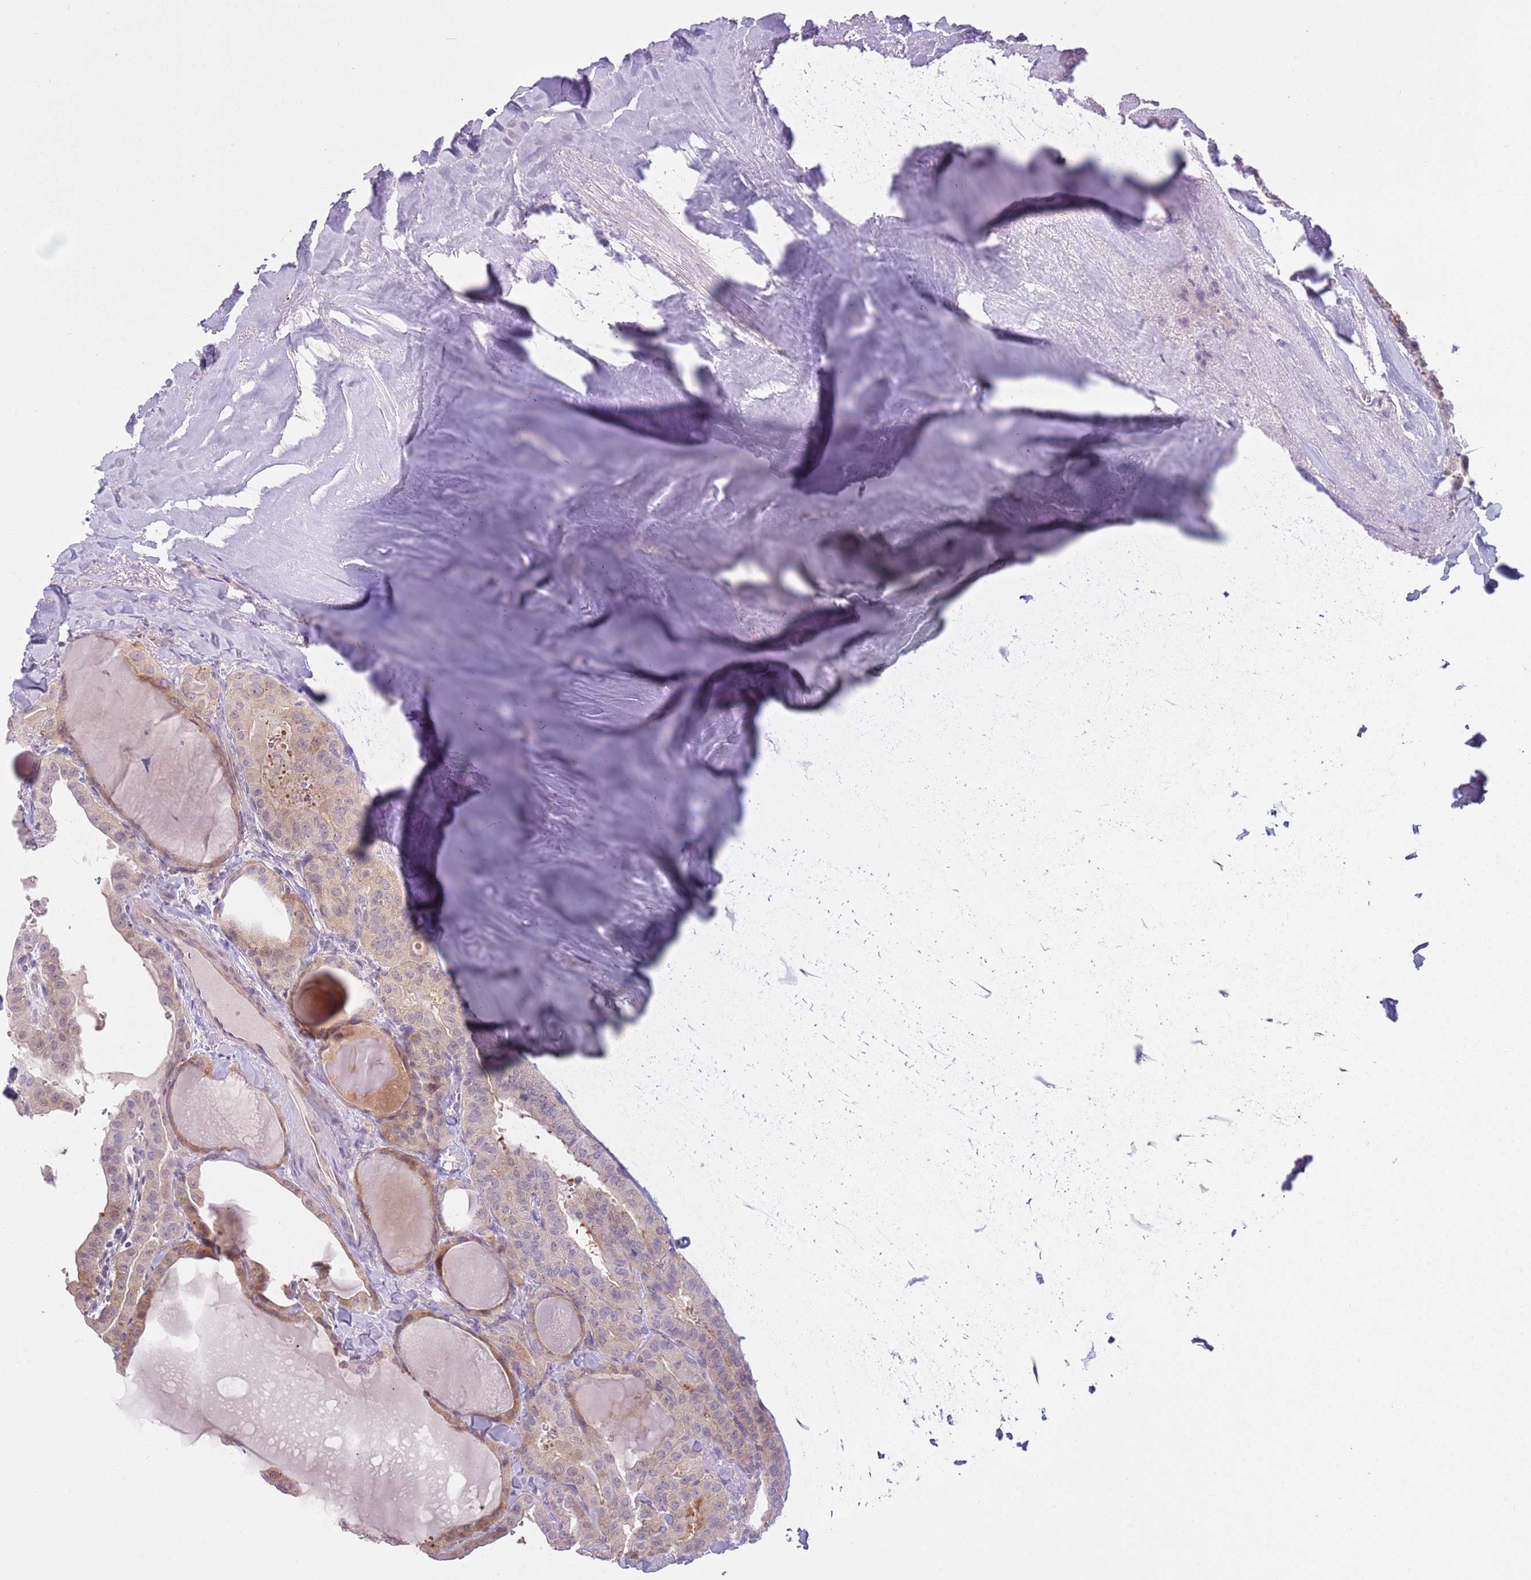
{"staining": {"intensity": "weak", "quantity": "<25%", "location": "cytoplasmic/membranous"}, "tissue": "thyroid cancer", "cell_type": "Tumor cells", "image_type": "cancer", "snomed": [{"axis": "morphology", "description": "Papillary adenocarcinoma, NOS"}, {"axis": "topography", "description": "Thyroid gland"}], "caption": "The photomicrograph shows no significant expression in tumor cells of thyroid papillary adenocarcinoma. Brightfield microscopy of immunohistochemistry (IHC) stained with DAB (brown) and hematoxylin (blue), captured at high magnification.", "gene": "LDHD", "patient": {"sex": "male", "age": 52}}